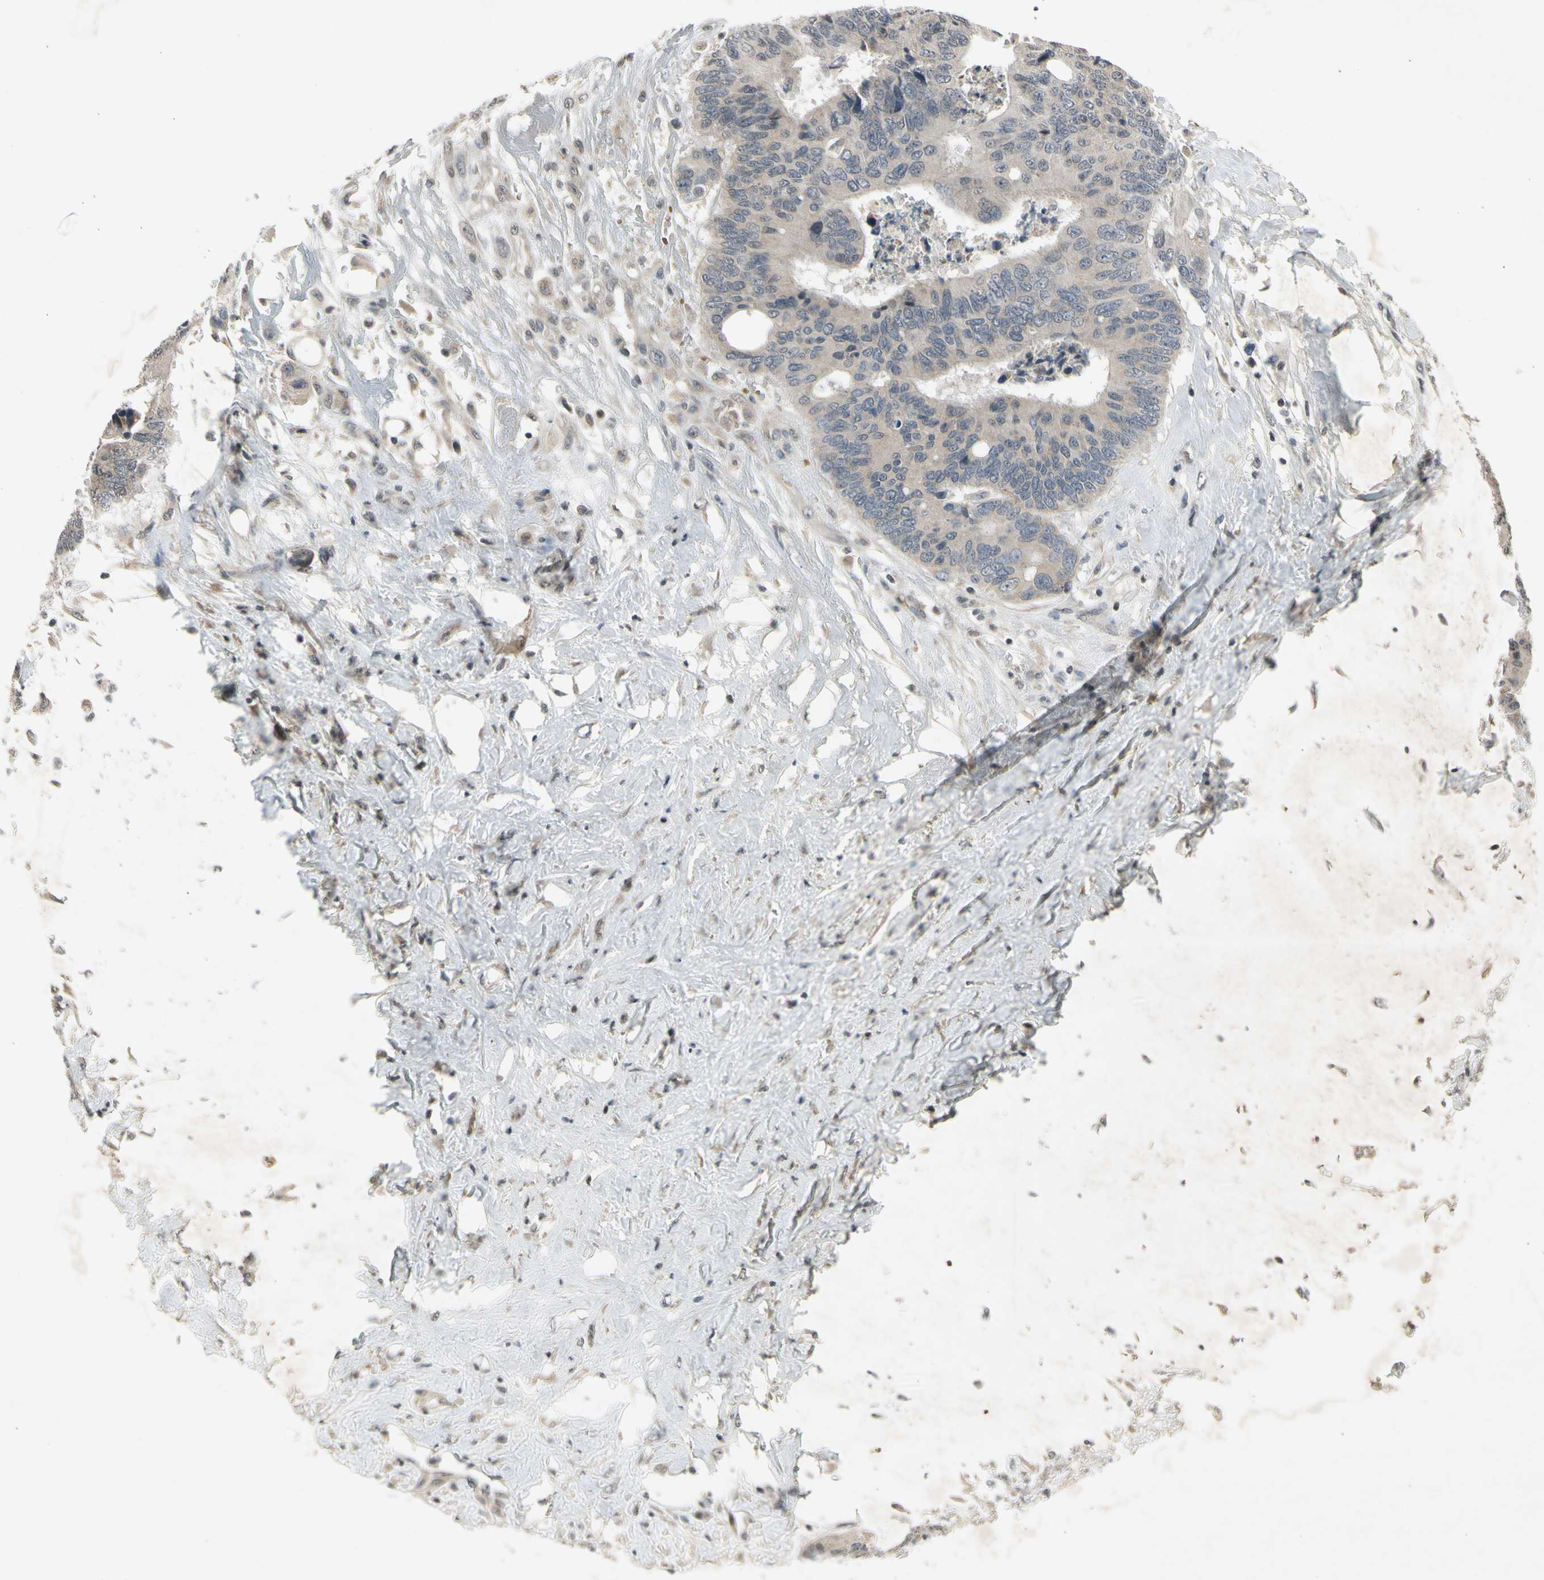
{"staining": {"intensity": "weak", "quantity": "25%-75%", "location": "cytoplasmic/membranous"}, "tissue": "colorectal cancer", "cell_type": "Tumor cells", "image_type": "cancer", "snomed": [{"axis": "morphology", "description": "Adenocarcinoma, NOS"}, {"axis": "topography", "description": "Rectum"}], "caption": "Protein analysis of colorectal cancer (adenocarcinoma) tissue exhibits weak cytoplasmic/membranous staining in about 25%-75% of tumor cells.", "gene": "EFNB2", "patient": {"sex": "male", "age": 55}}